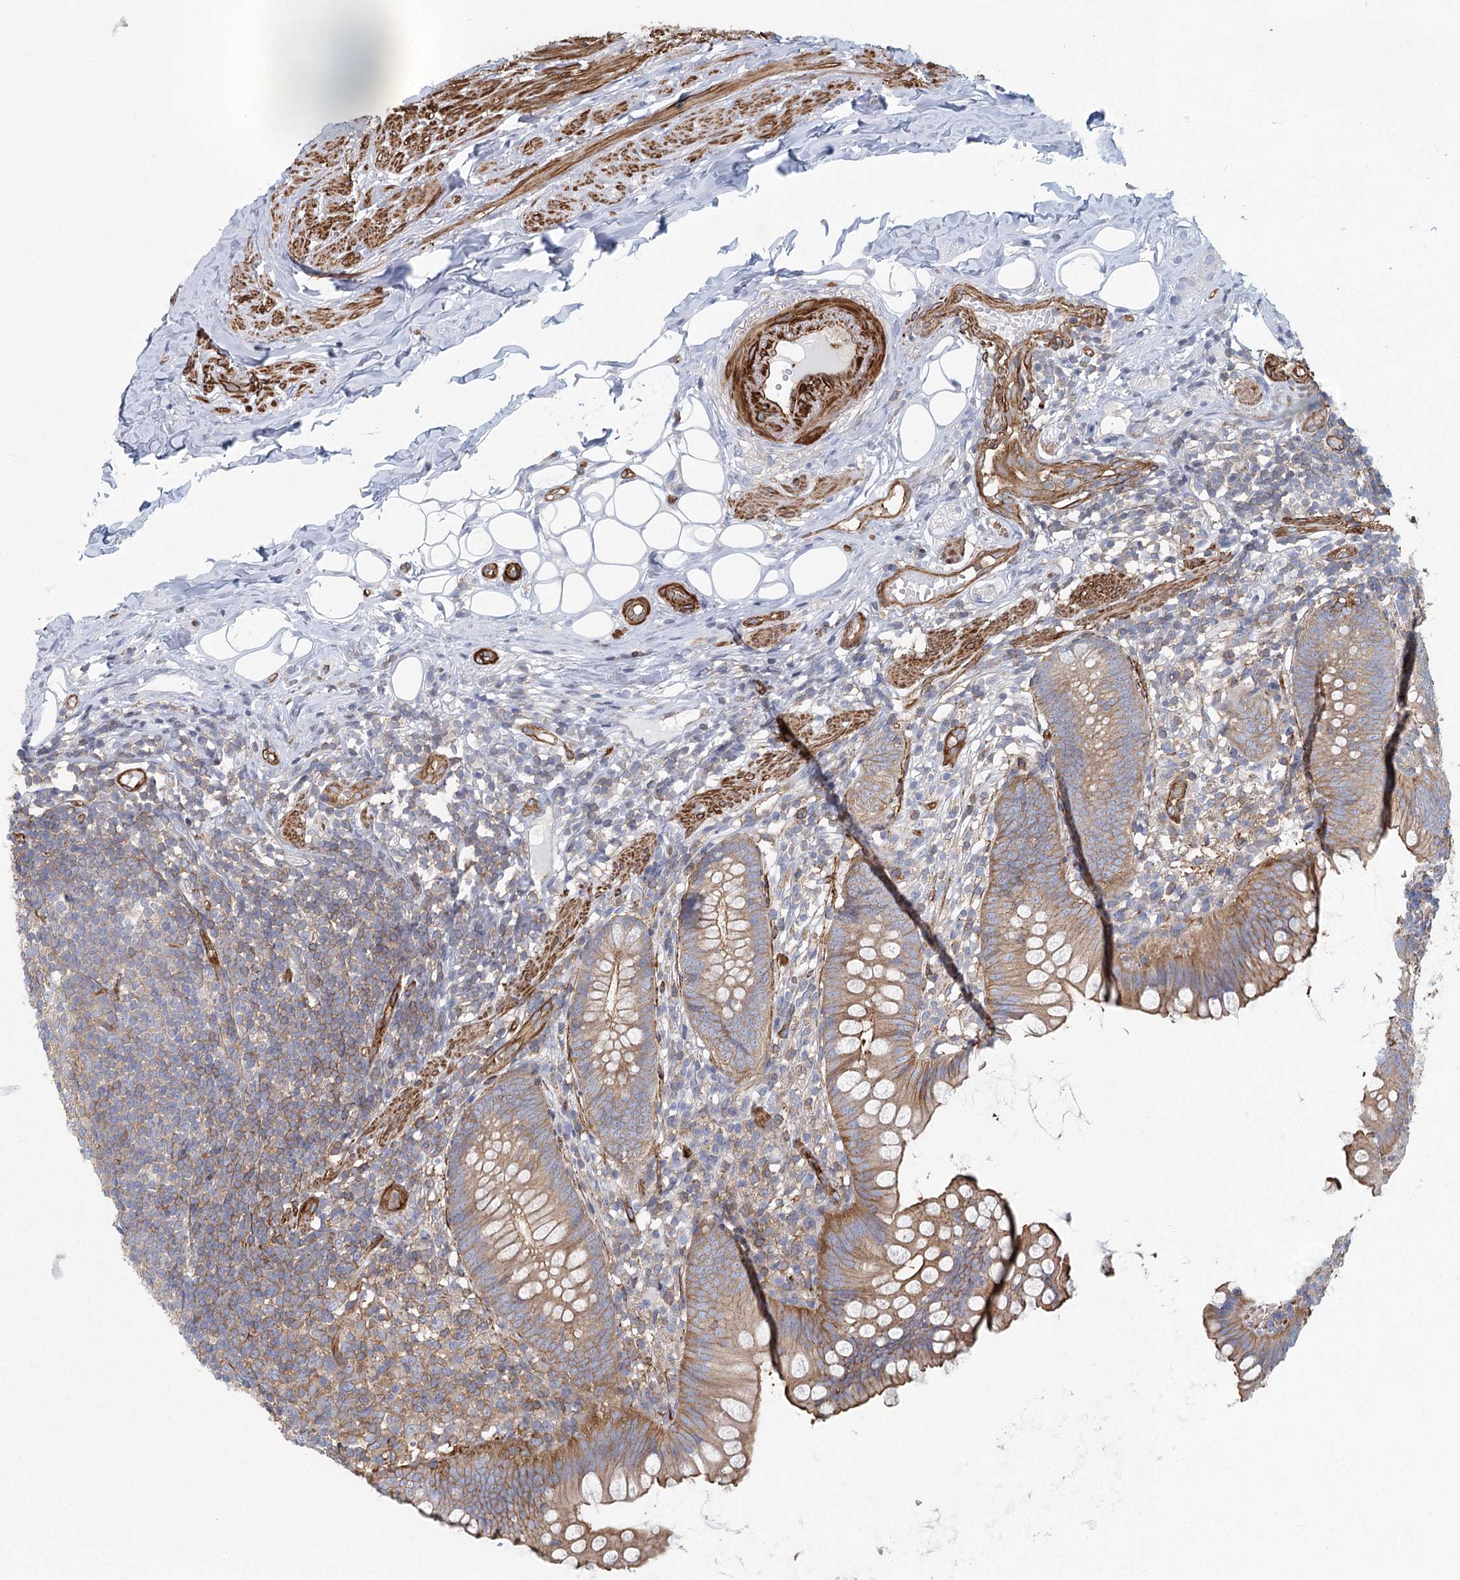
{"staining": {"intensity": "moderate", "quantity": ">75%", "location": "cytoplasmic/membranous"}, "tissue": "appendix", "cell_type": "Glandular cells", "image_type": "normal", "snomed": [{"axis": "morphology", "description": "Normal tissue, NOS"}, {"axis": "topography", "description": "Appendix"}], "caption": "High-magnification brightfield microscopy of unremarkable appendix stained with DAB (3,3'-diaminobenzidine) (brown) and counterstained with hematoxylin (blue). glandular cells exhibit moderate cytoplasmic/membranous positivity is seen in about>75% of cells.", "gene": "IFT46", "patient": {"sex": "female", "age": 62}}